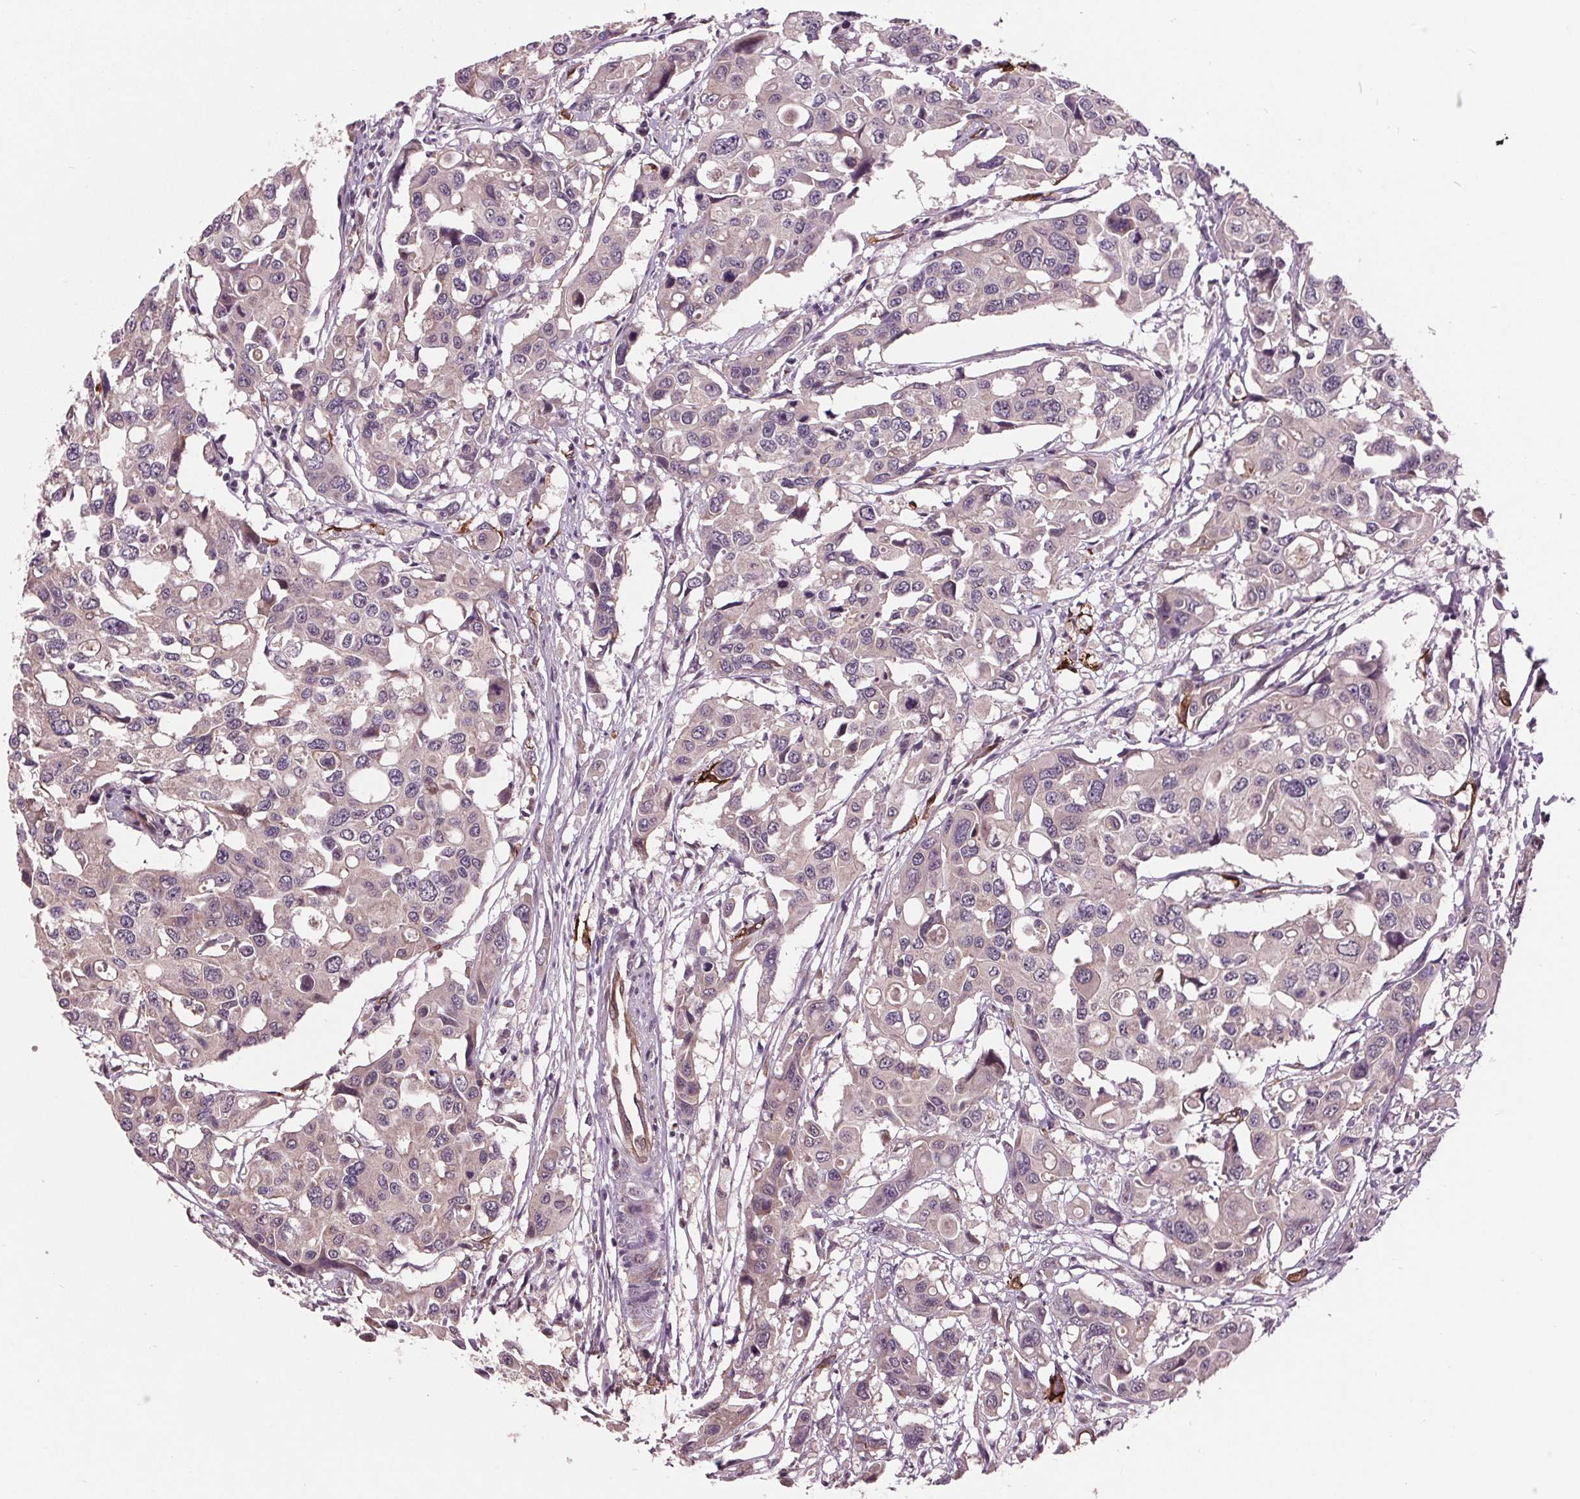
{"staining": {"intensity": "negative", "quantity": "none", "location": "none"}, "tissue": "colorectal cancer", "cell_type": "Tumor cells", "image_type": "cancer", "snomed": [{"axis": "morphology", "description": "Adenocarcinoma, NOS"}, {"axis": "topography", "description": "Colon"}], "caption": "Tumor cells show no significant staining in colorectal cancer. Brightfield microscopy of IHC stained with DAB (brown) and hematoxylin (blue), captured at high magnification.", "gene": "MAPK8", "patient": {"sex": "male", "age": 77}}